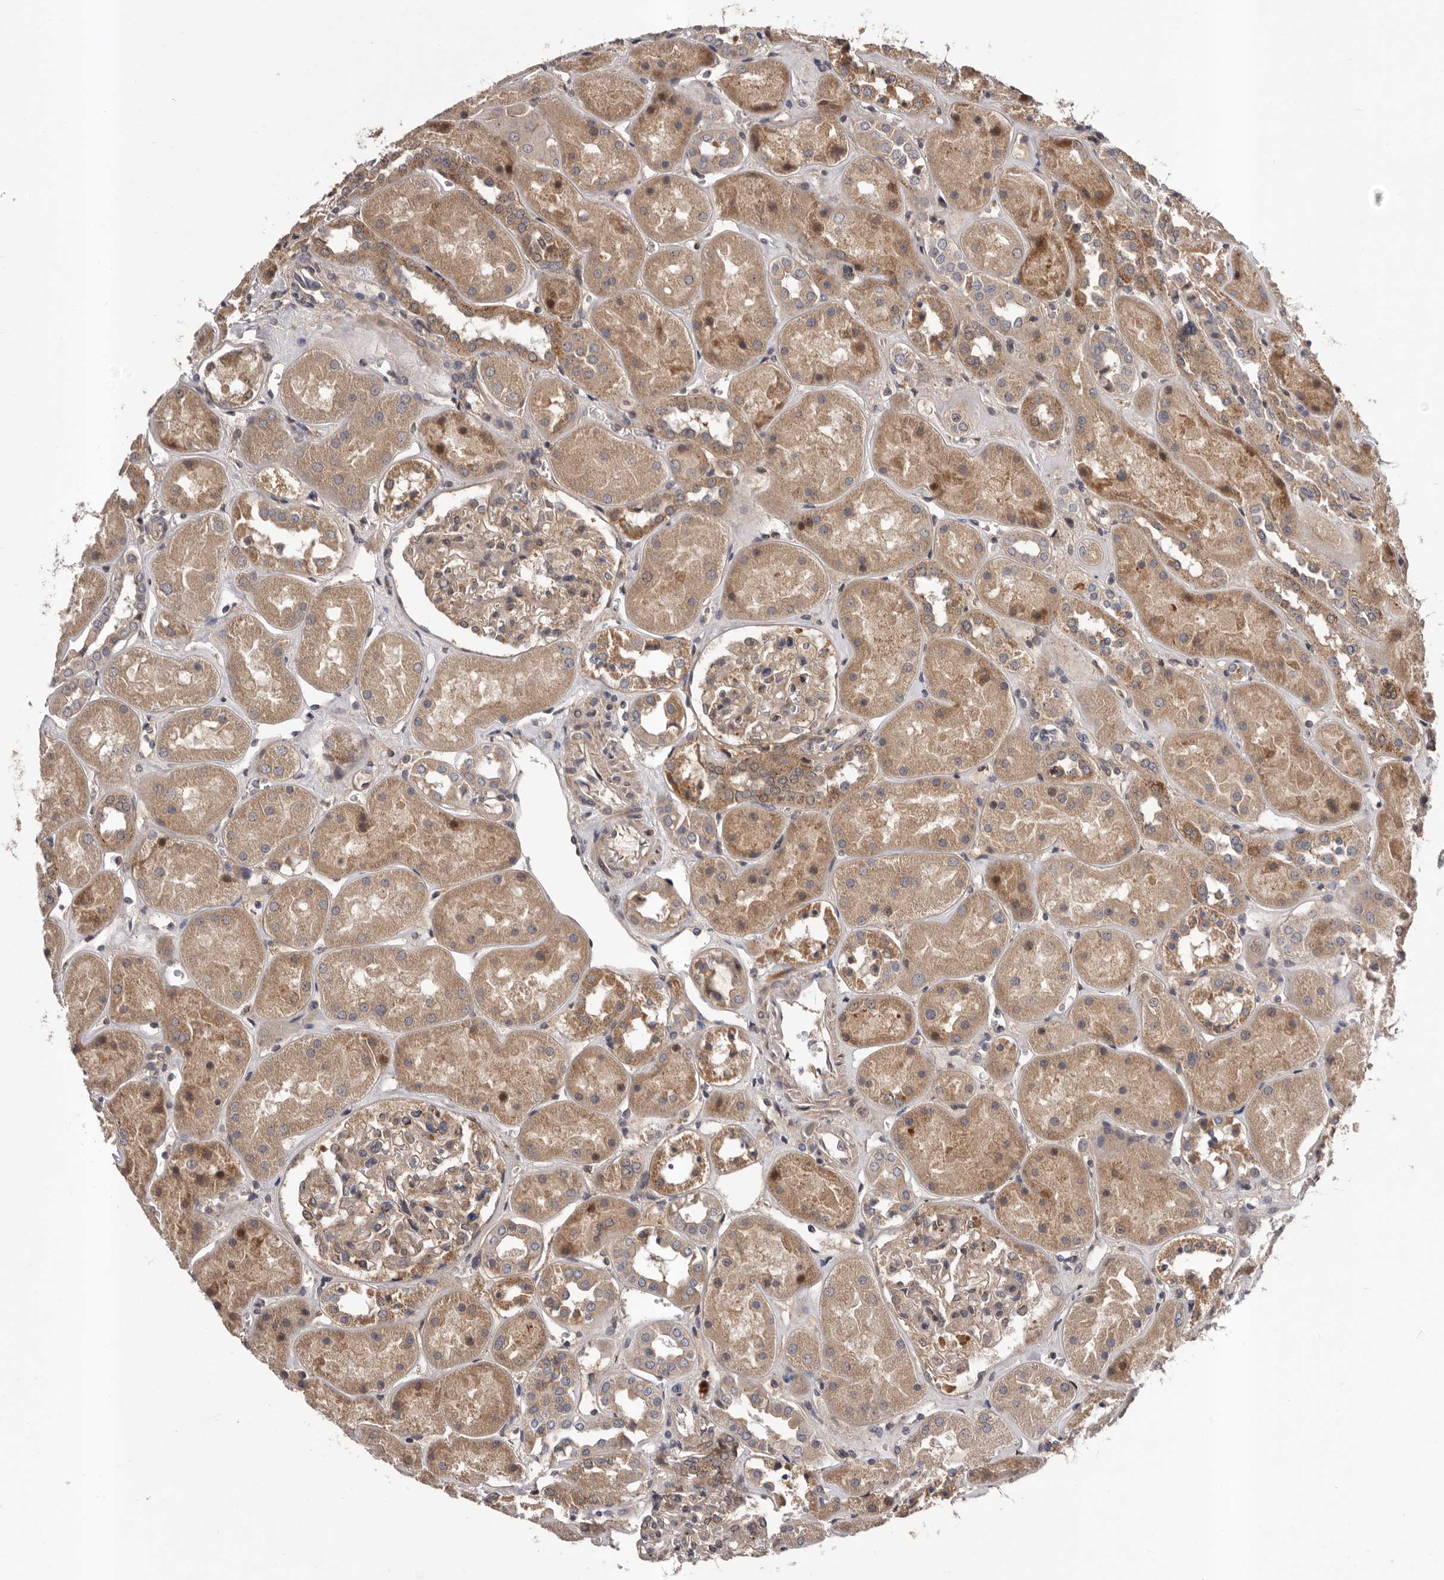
{"staining": {"intensity": "moderate", "quantity": "25%-75%", "location": "cytoplasmic/membranous"}, "tissue": "kidney", "cell_type": "Cells in glomeruli", "image_type": "normal", "snomed": [{"axis": "morphology", "description": "Normal tissue, NOS"}, {"axis": "topography", "description": "Kidney"}], "caption": "Brown immunohistochemical staining in benign human kidney reveals moderate cytoplasmic/membranous positivity in approximately 25%-75% of cells in glomeruli.", "gene": "PRKD1", "patient": {"sex": "male", "age": 70}}